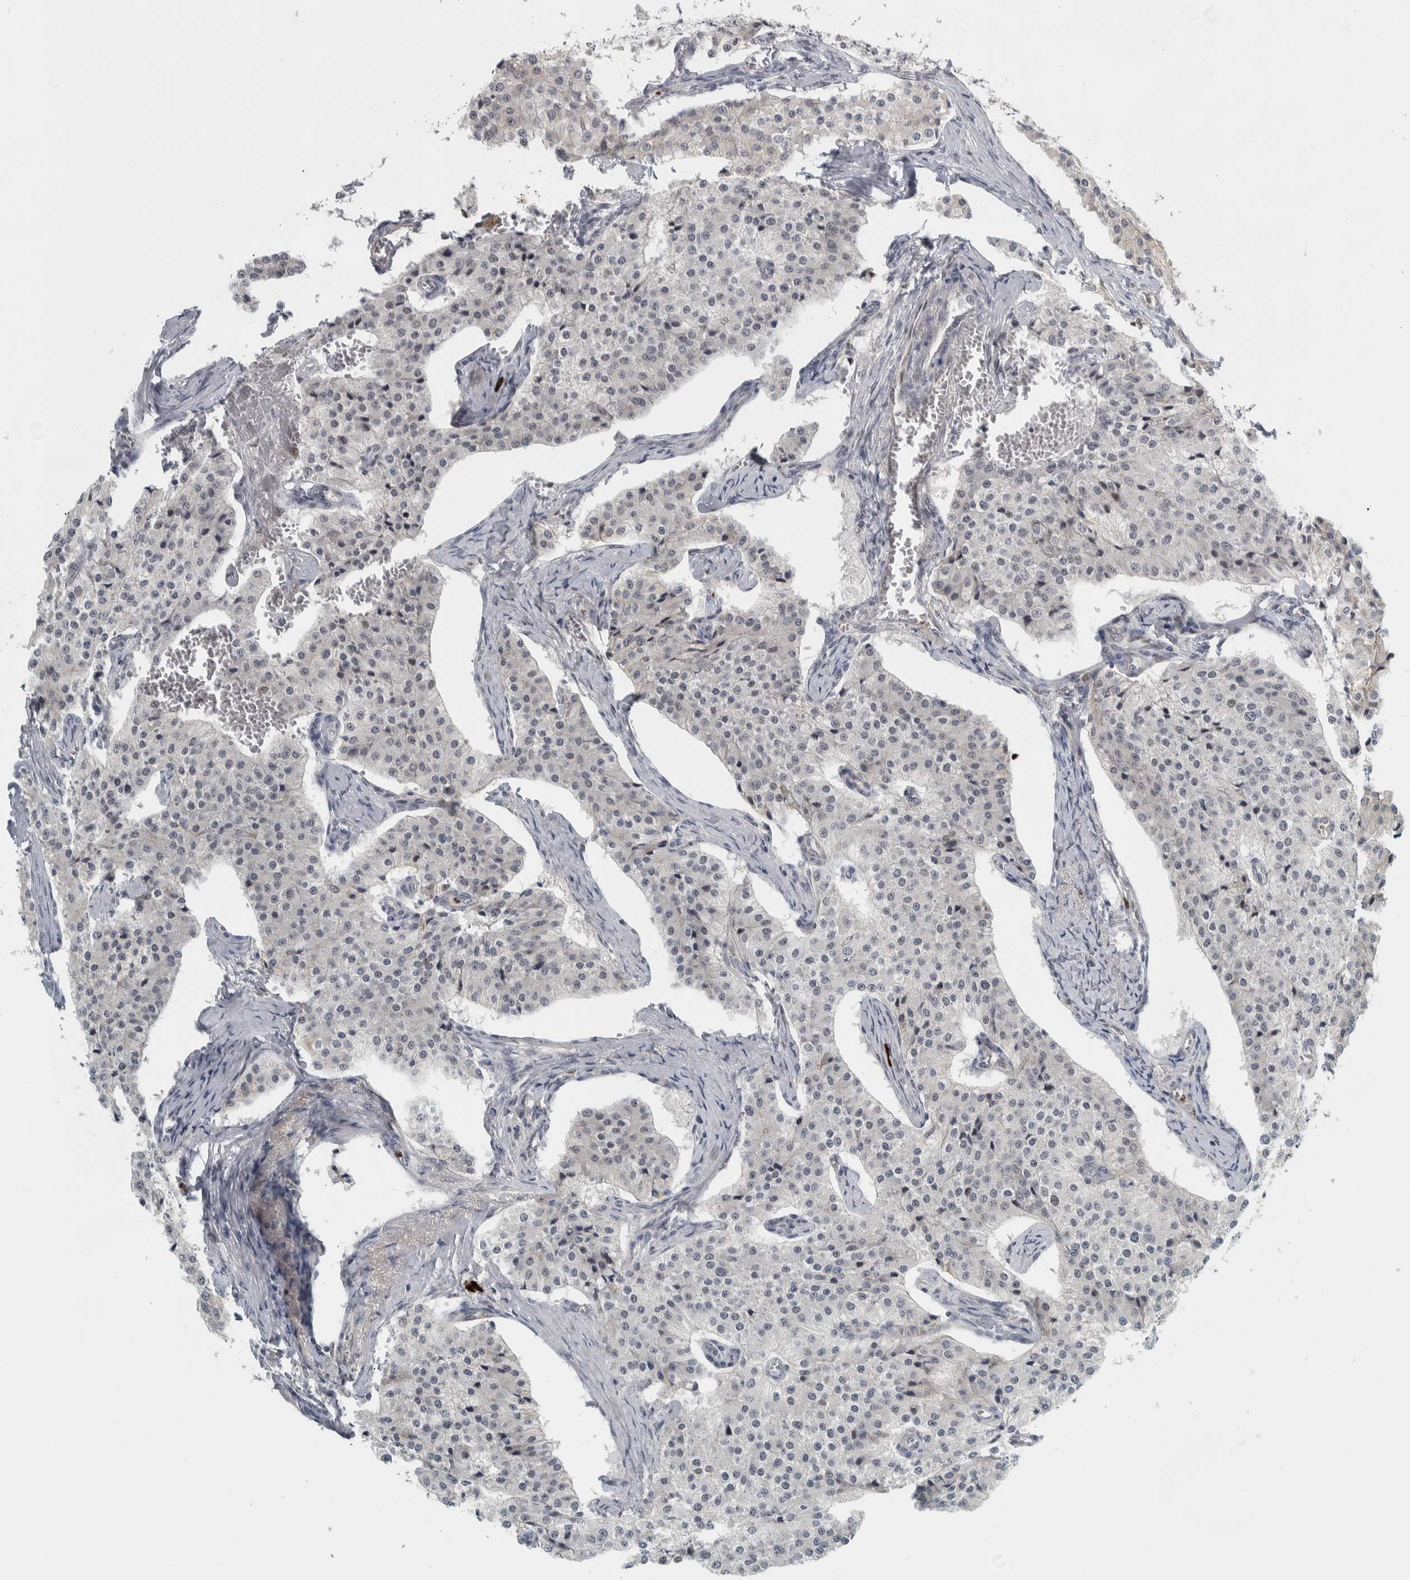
{"staining": {"intensity": "negative", "quantity": "none", "location": "none"}, "tissue": "carcinoid", "cell_type": "Tumor cells", "image_type": "cancer", "snomed": [{"axis": "morphology", "description": "Carcinoid, malignant, NOS"}, {"axis": "topography", "description": "Colon"}], "caption": "Tumor cells show no significant protein positivity in carcinoid. Brightfield microscopy of immunohistochemistry (IHC) stained with DAB (3,3'-diaminobenzidine) (brown) and hematoxylin (blue), captured at high magnification.", "gene": "ADPRM", "patient": {"sex": "female", "age": 52}}